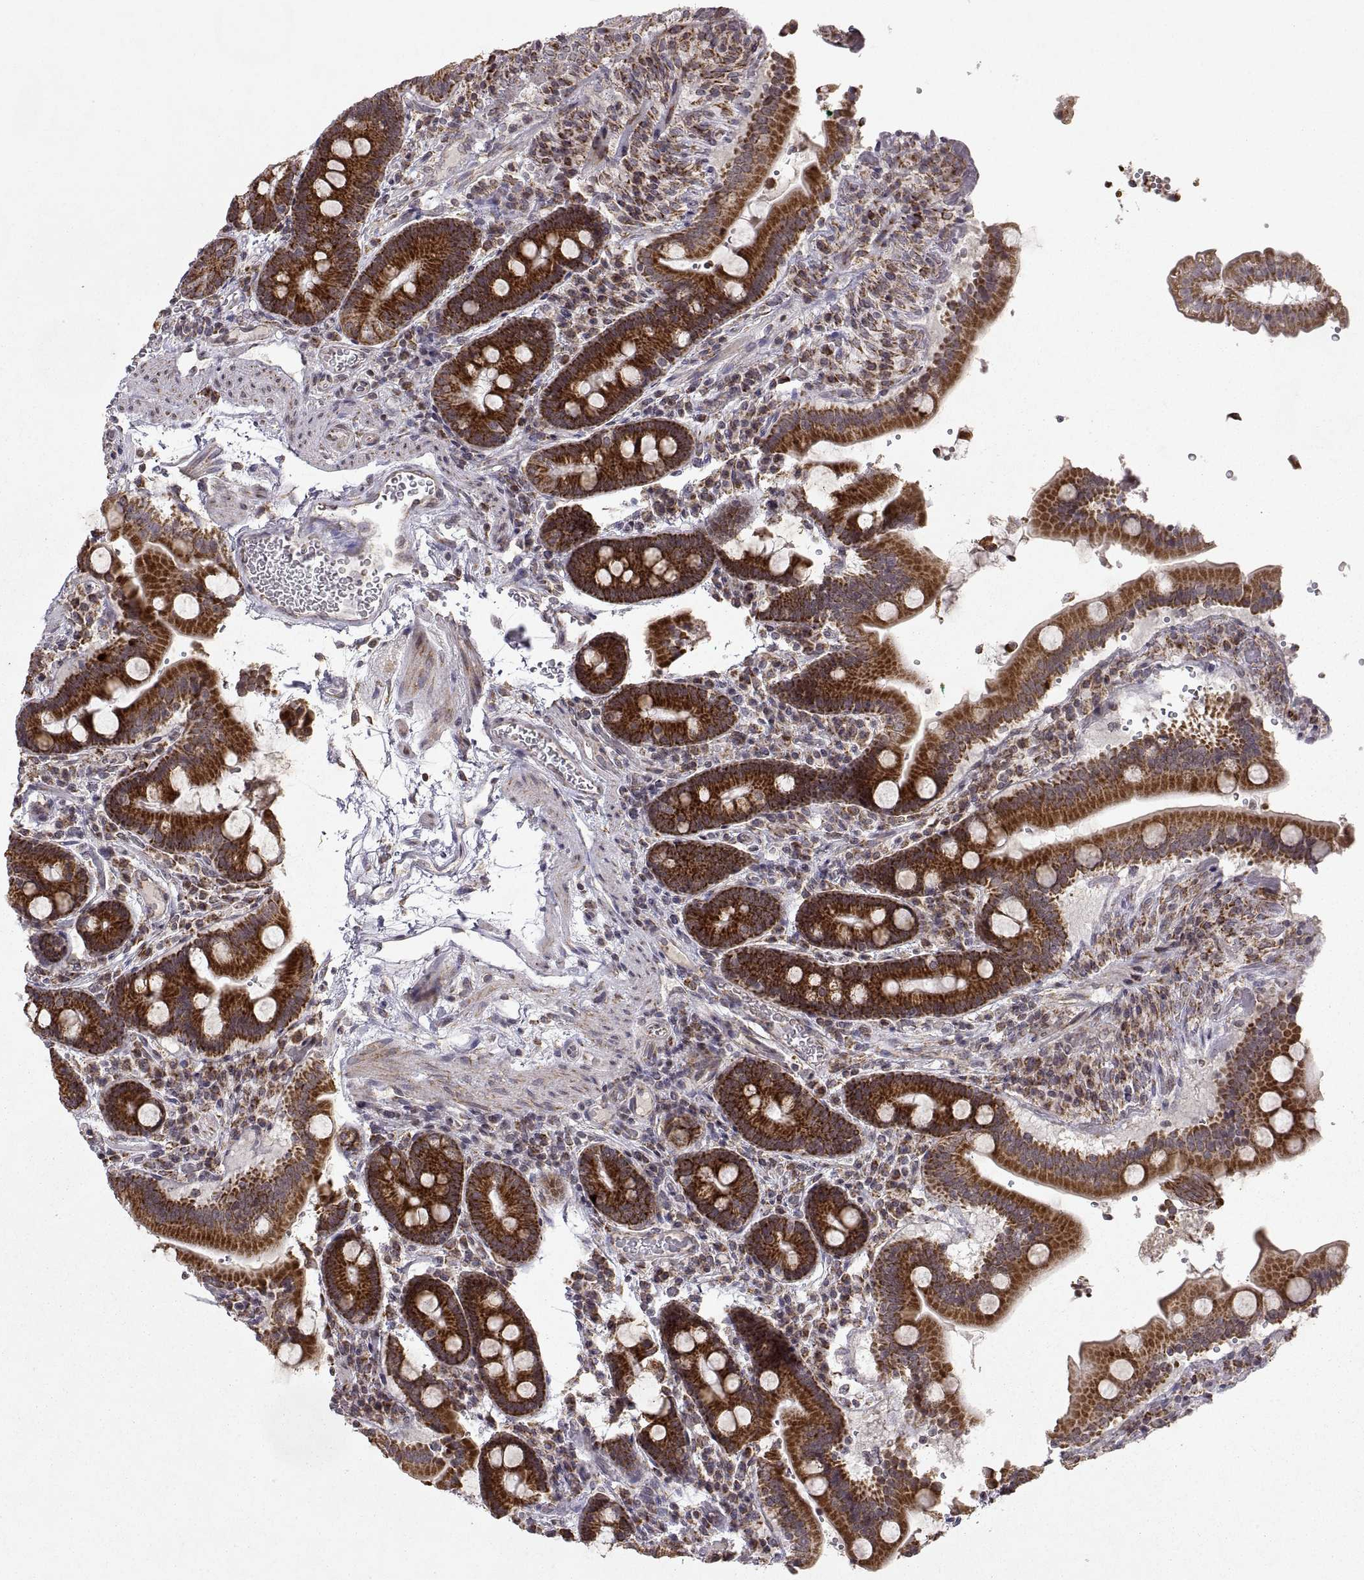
{"staining": {"intensity": "strong", "quantity": ">75%", "location": "cytoplasmic/membranous"}, "tissue": "duodenum", "cell_type": "Glandular cells", "image_type": "normal", "snomed": [{"axis": "morphology", "description": "Normal tissue, NOS"}, {"axis": "topography", "description": "Duodenum"}], "caption": "Immunohistochemical staining of normal duodenum demonstrates strong cytoplasmic/membranous protein staining in approximately >75% of glandular cells.", "gene": "MANBAL", "patient": {"sex": "female", "age": 62}}